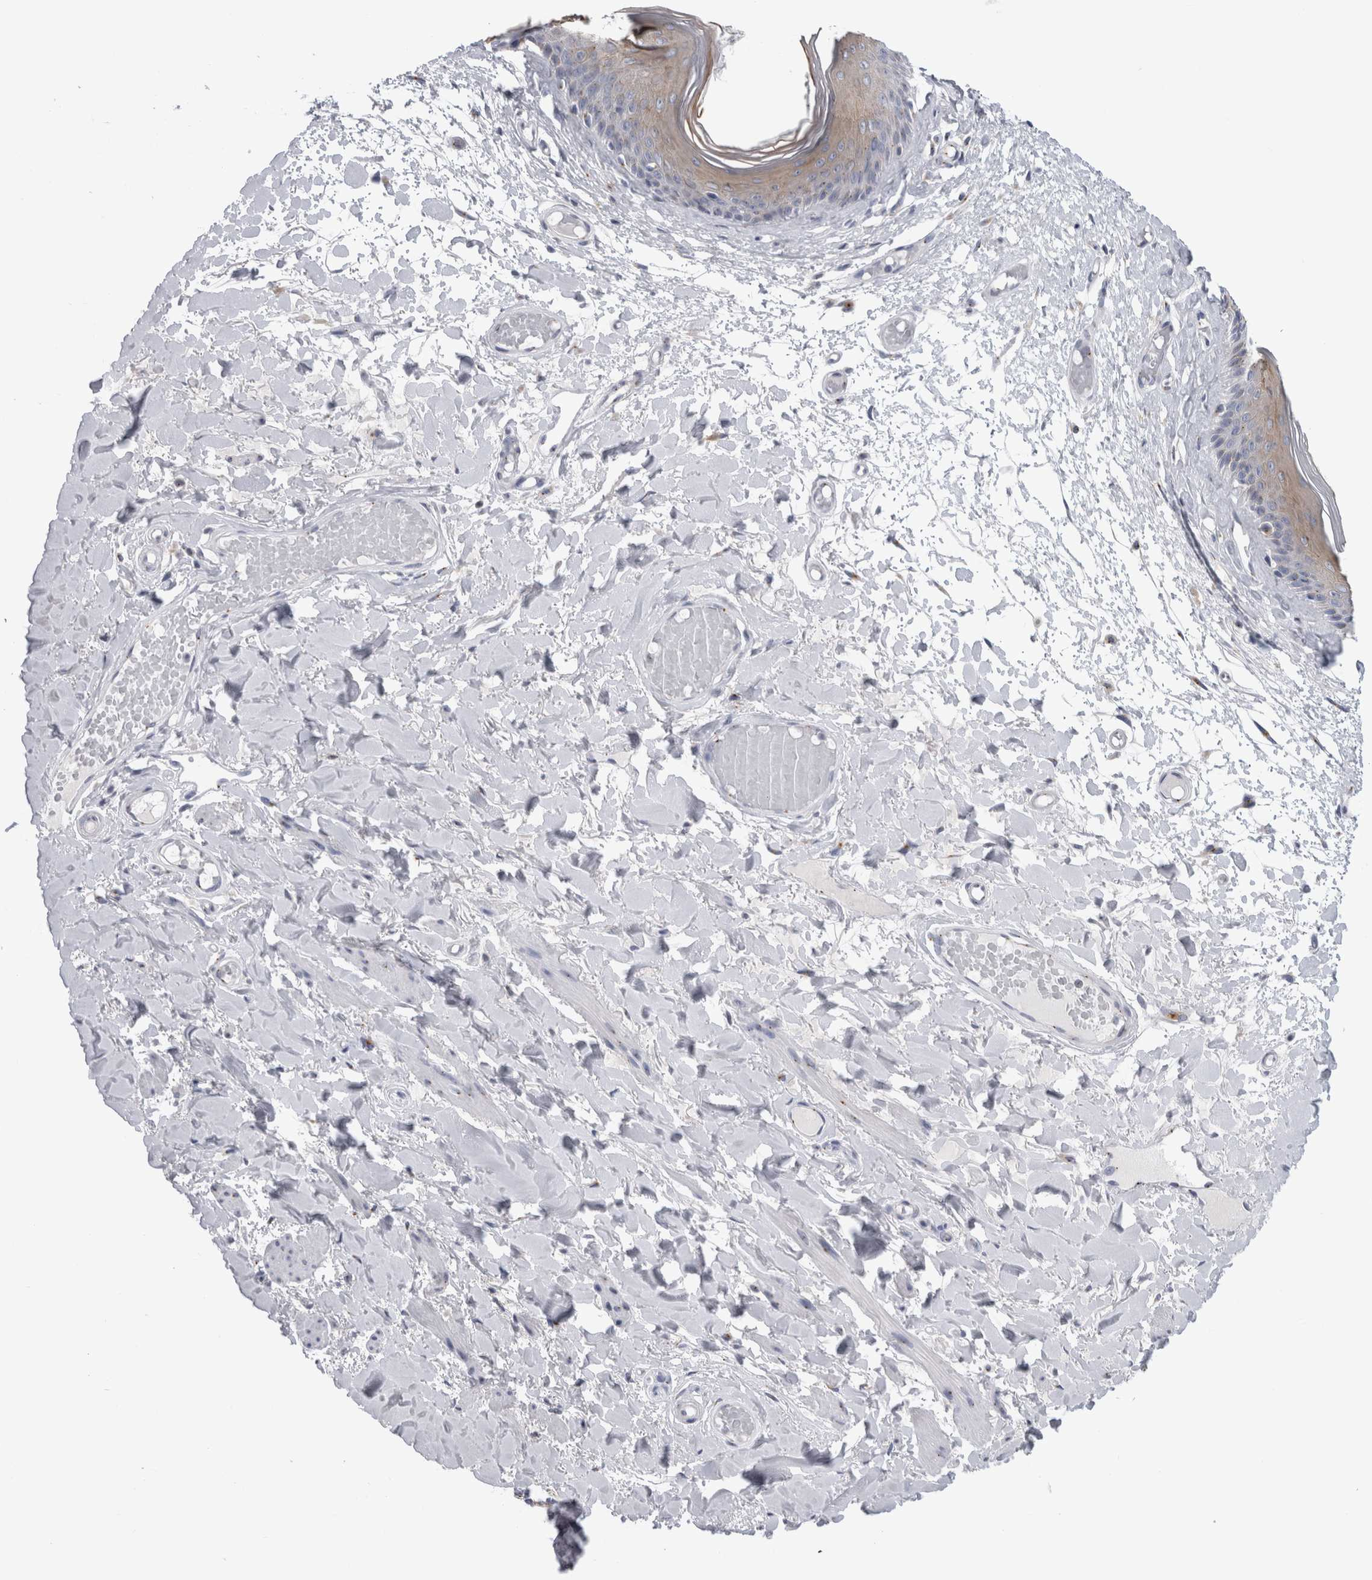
{"staining": {"intensity": "moderate", "quantity": "<25%", "location": "cytoplasmic/membranous"}, "tissue": "skin", "cell_type": "Epidermal cells", "image_type": "normal", "snomed": [{"axis": "morphology", "description": "Normal tissue, NOS"}, {"axis": "topography", "description": "Vulva"}], "caption": "This micrograph demonstrates IHC staining of normal human skin, with low moderate cytoplasmic/membranous expression in about <25% of epidermal cells.", "gene": "AKAP9", "patient": {"sex": "female", "age": 73}}